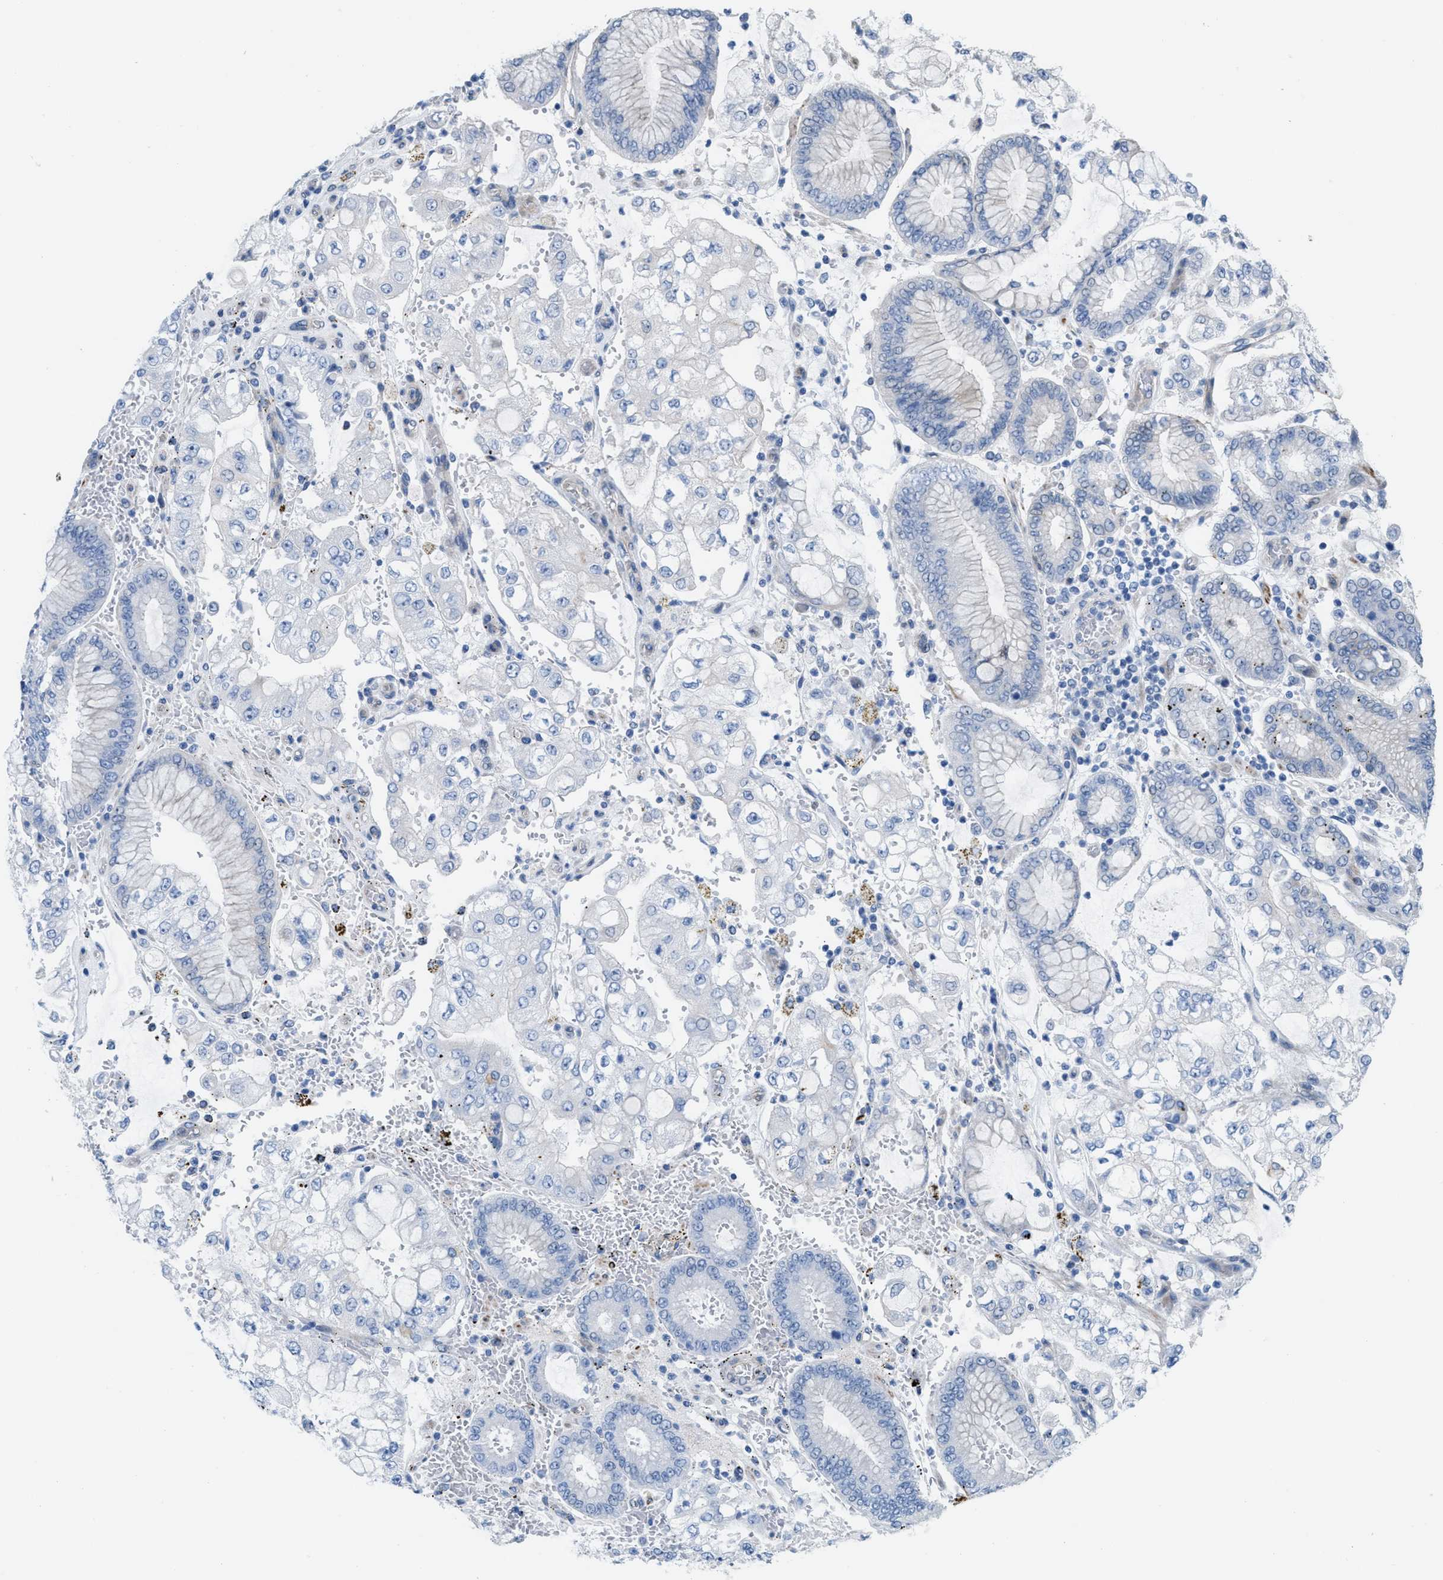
{"staining": {"intensity": "negative", "quantity": "none", "location": "none"}, "tissue": "stomach cancer", "cell_type": "Tumor cells", "image_type": "cancer", "snomed": [{"axis": "morphology", "description": "Adenocarcinoma, NOS"}, {"axis": "topography", "description": "Stomach"}], "caption": "Tumor cells show no significant protein expression in adenocarcinoma (stomach).", "gene": "MPP3", "patient": {"sex": "male", "age": 76}}